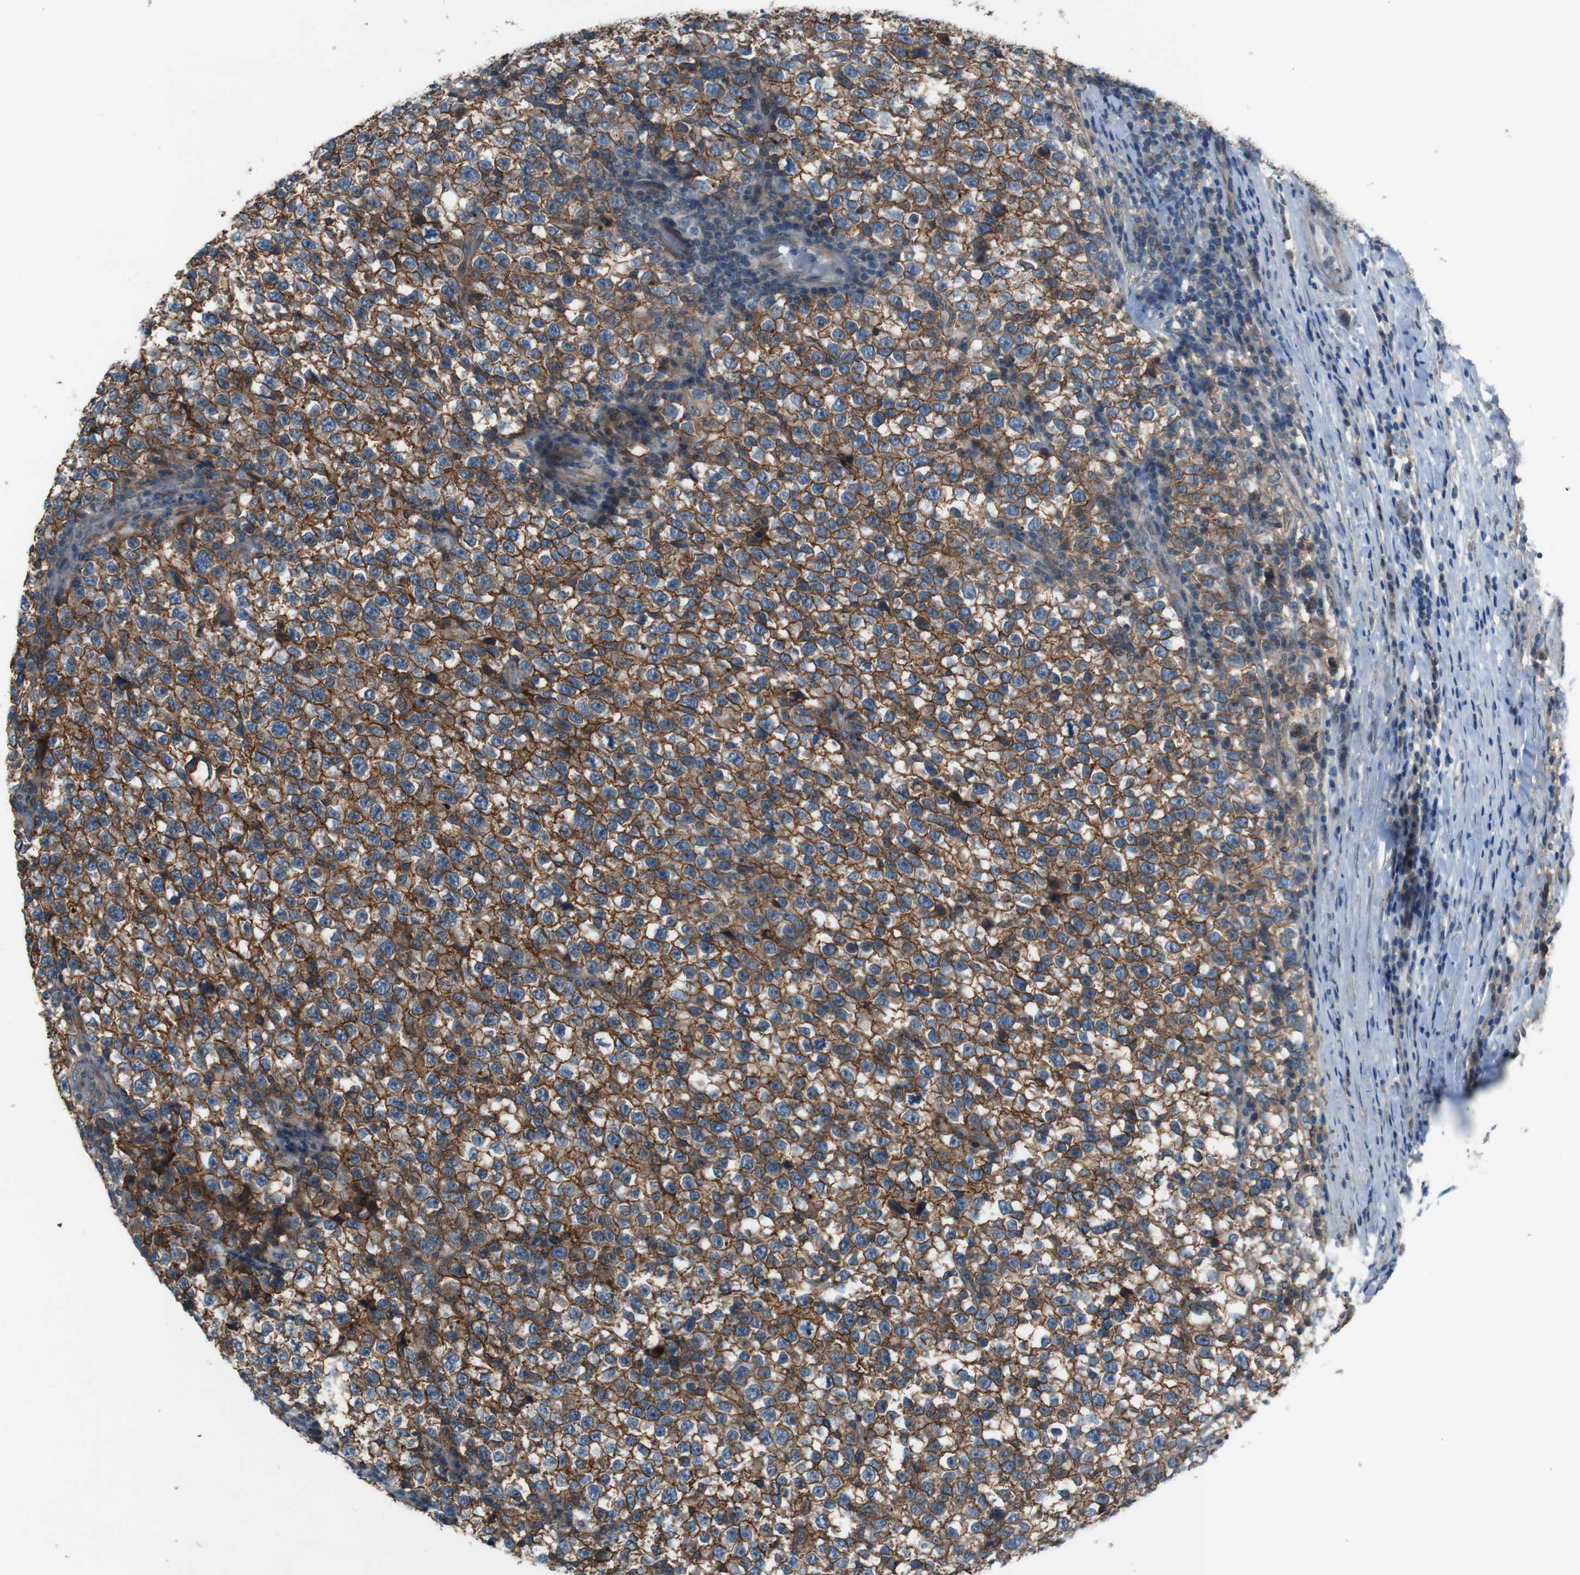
{"staining": {"intensity": "moderate", "quantity": ">75%", "location": "cytoplasmic/membranous"}, "tissue": "testis cancer", "cell_type": "Tumor cells", "image_type": "cancer", "snomed": [{"axis": "morphology", "description": "Normal tissue, NOS"}, {"axis": "morphology", "description": "Seminoma, NOS"}, {"axis": "topography", "description": "Testis"}], "caption": "The photomicrograph shows immunohistochemical staining of seminoma (testis). There is moderate cytoplasmic/membranous positivity is present in approximately >75% of tumor cells. (brown staining indicates protein expression, while blue staining denotes nuclei).", "gene": "ATP2B1", "patient": {"sex": "male", "age": 43}}